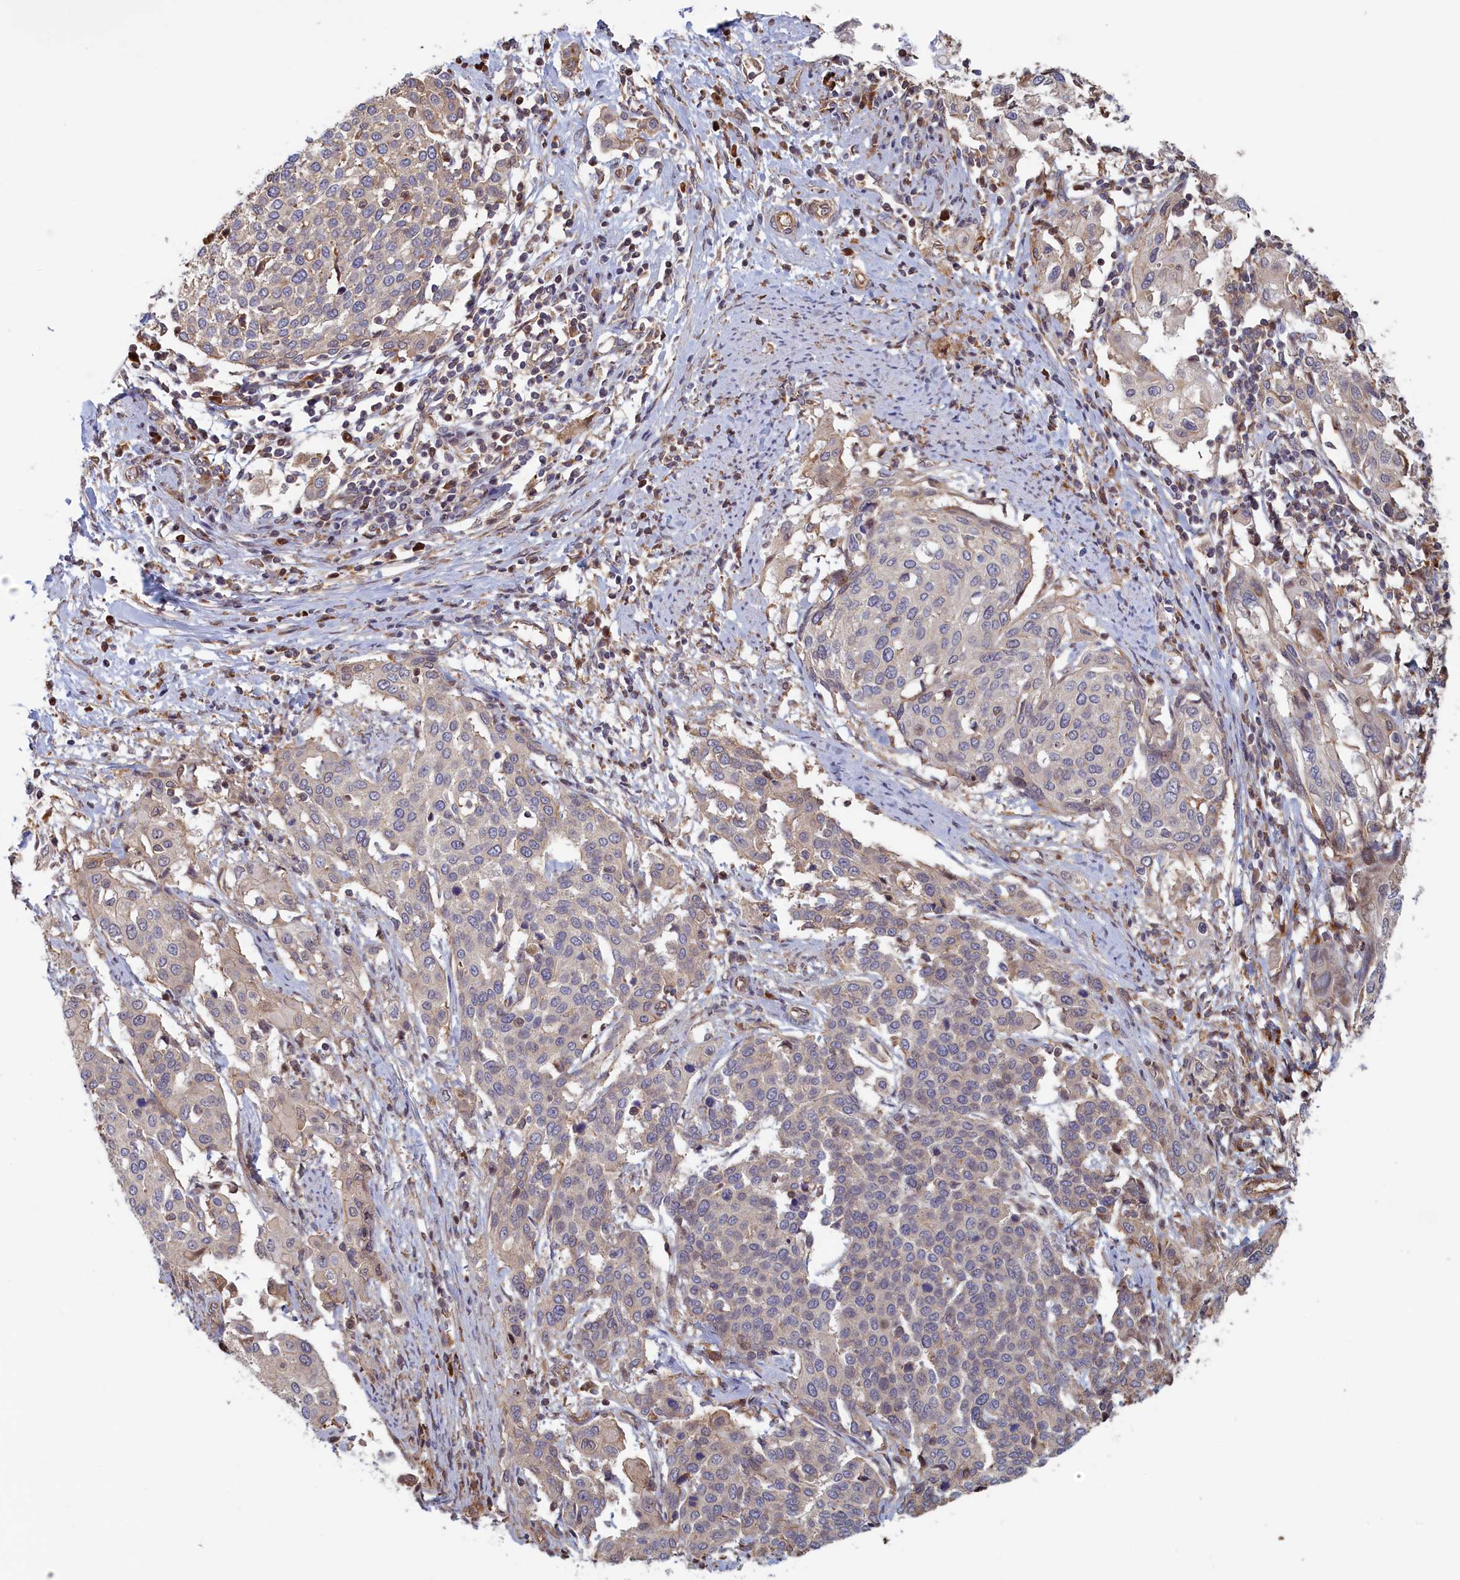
{"staining": {"intensity": "weak", "quantity": "<25%", "location": "cytoplasmic/membranous"}, "tissue": "cervical cancer", "cell_type": "Tumor cells", "image_type": "cancer", "snomed": [{"axis": "morphology", "description": "Squamous cell carcinoma, NOS"}, {"axis": "topography", "description": "Cervix"}], "caption": "Immunohistochemistry (IHC) micrograph of neoplastic tissue: squamous cell carcinoma (cervical) stained with DAB (3,3'-diaminobenzidine) exhibits no significant protein expression in tumor cells. Nuclei are stained in blue.", "gene": "RILPL1", "patient": {"sex": "female", "age": 44}}